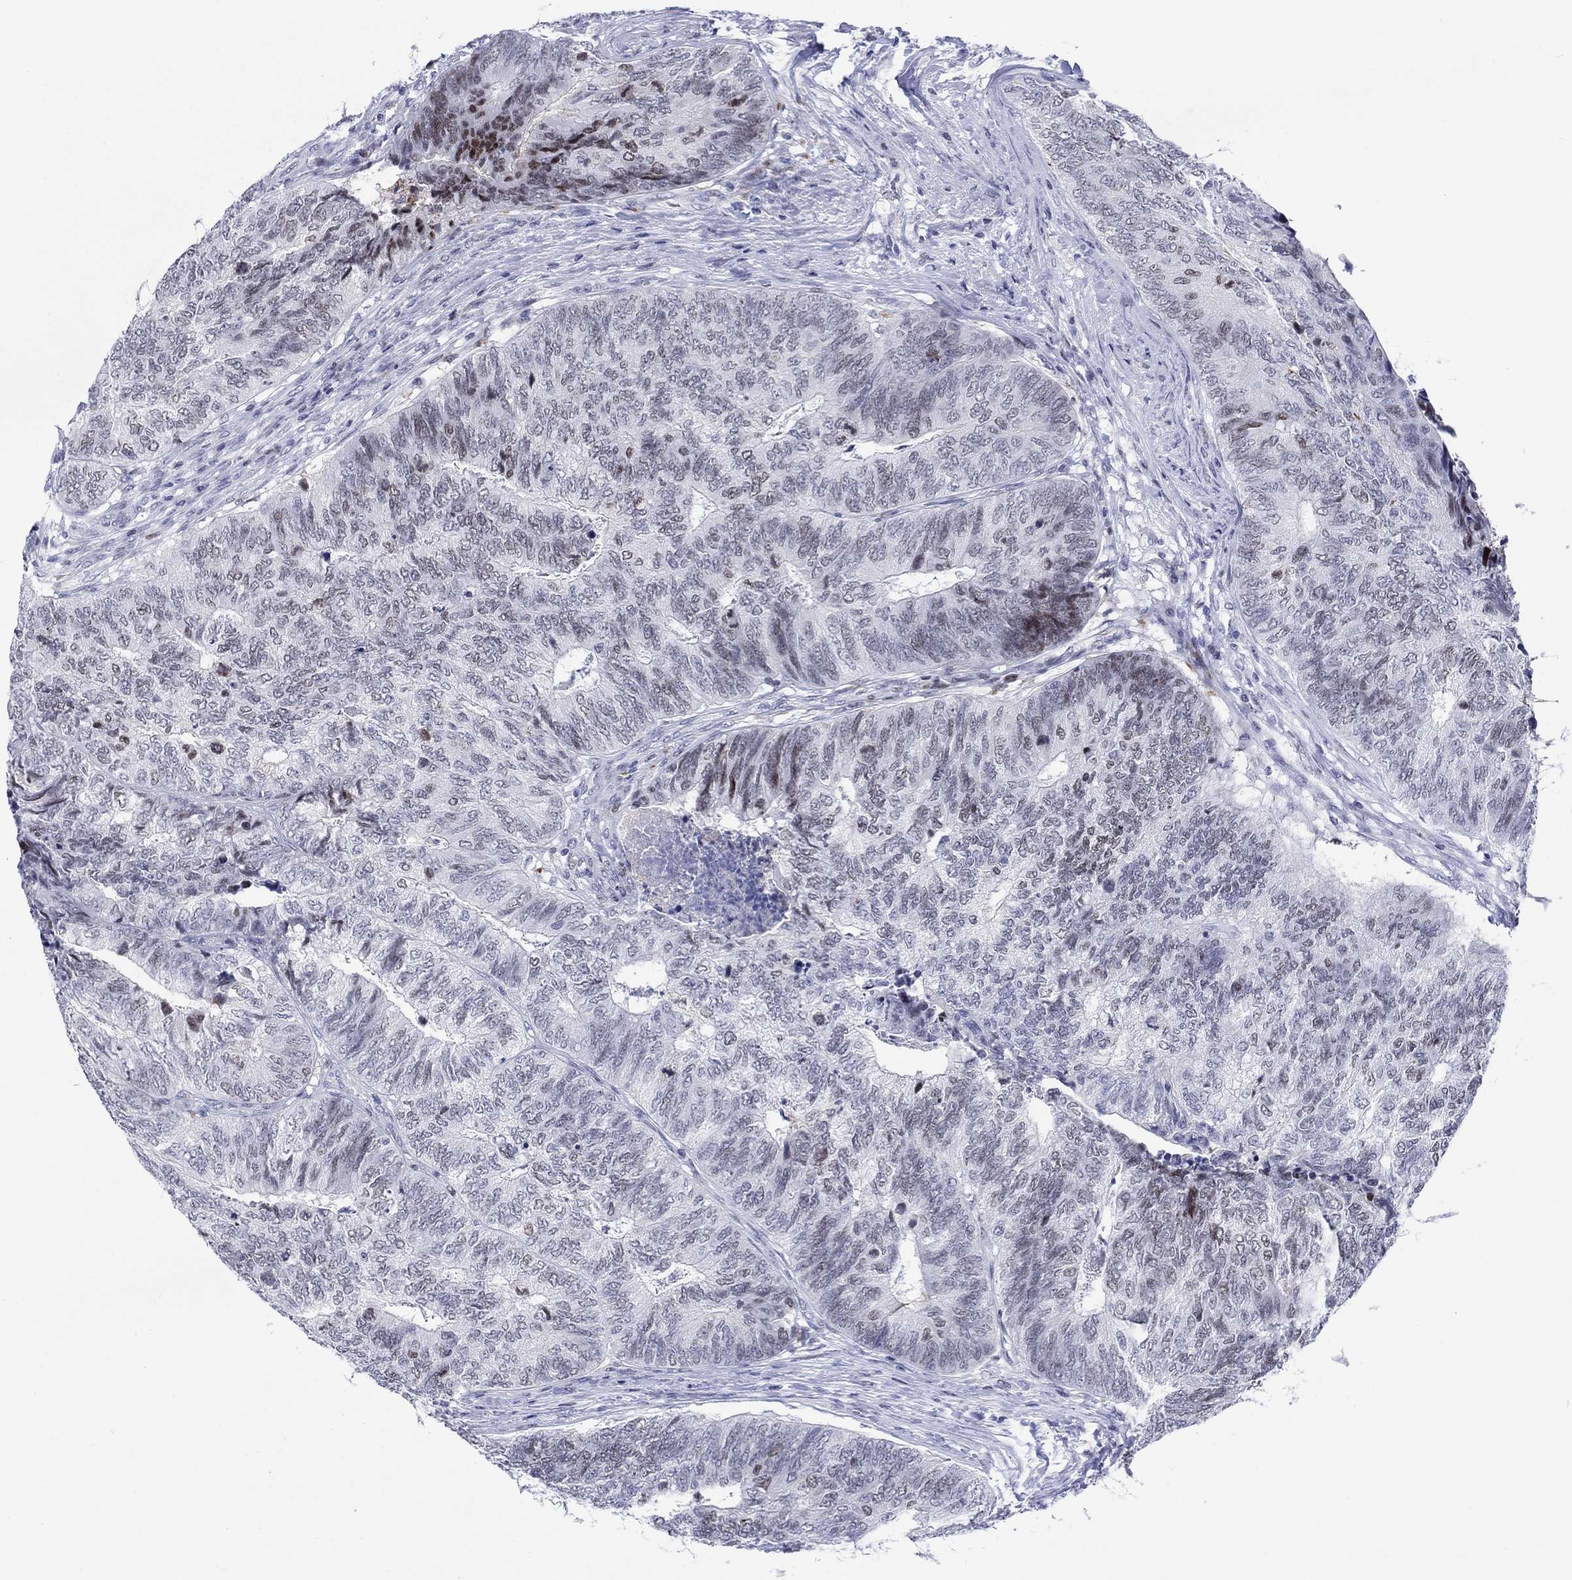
{"staining": {"intensity": "moderate", "quantity": "<25%", "location": "nuclear"}, "tissue": "colorectal cancer", "cell_type": "Tumor cells", "image_type": "cancer", "snomed": [{"axis": "morphology", "description": "Adenocarcinoma, NOS"}, {"axis": "topography", "description": "Colon"}], "caption": "Colorectal cancer (adenocarcinoma) tissue shows moderate nuclear expression in approximately <25% of tumor cells (Brightfield microscopy of DAB IHC at high magnification).", "gene": "CDCA2", "patient": {"sex": "female", "age": 67}}